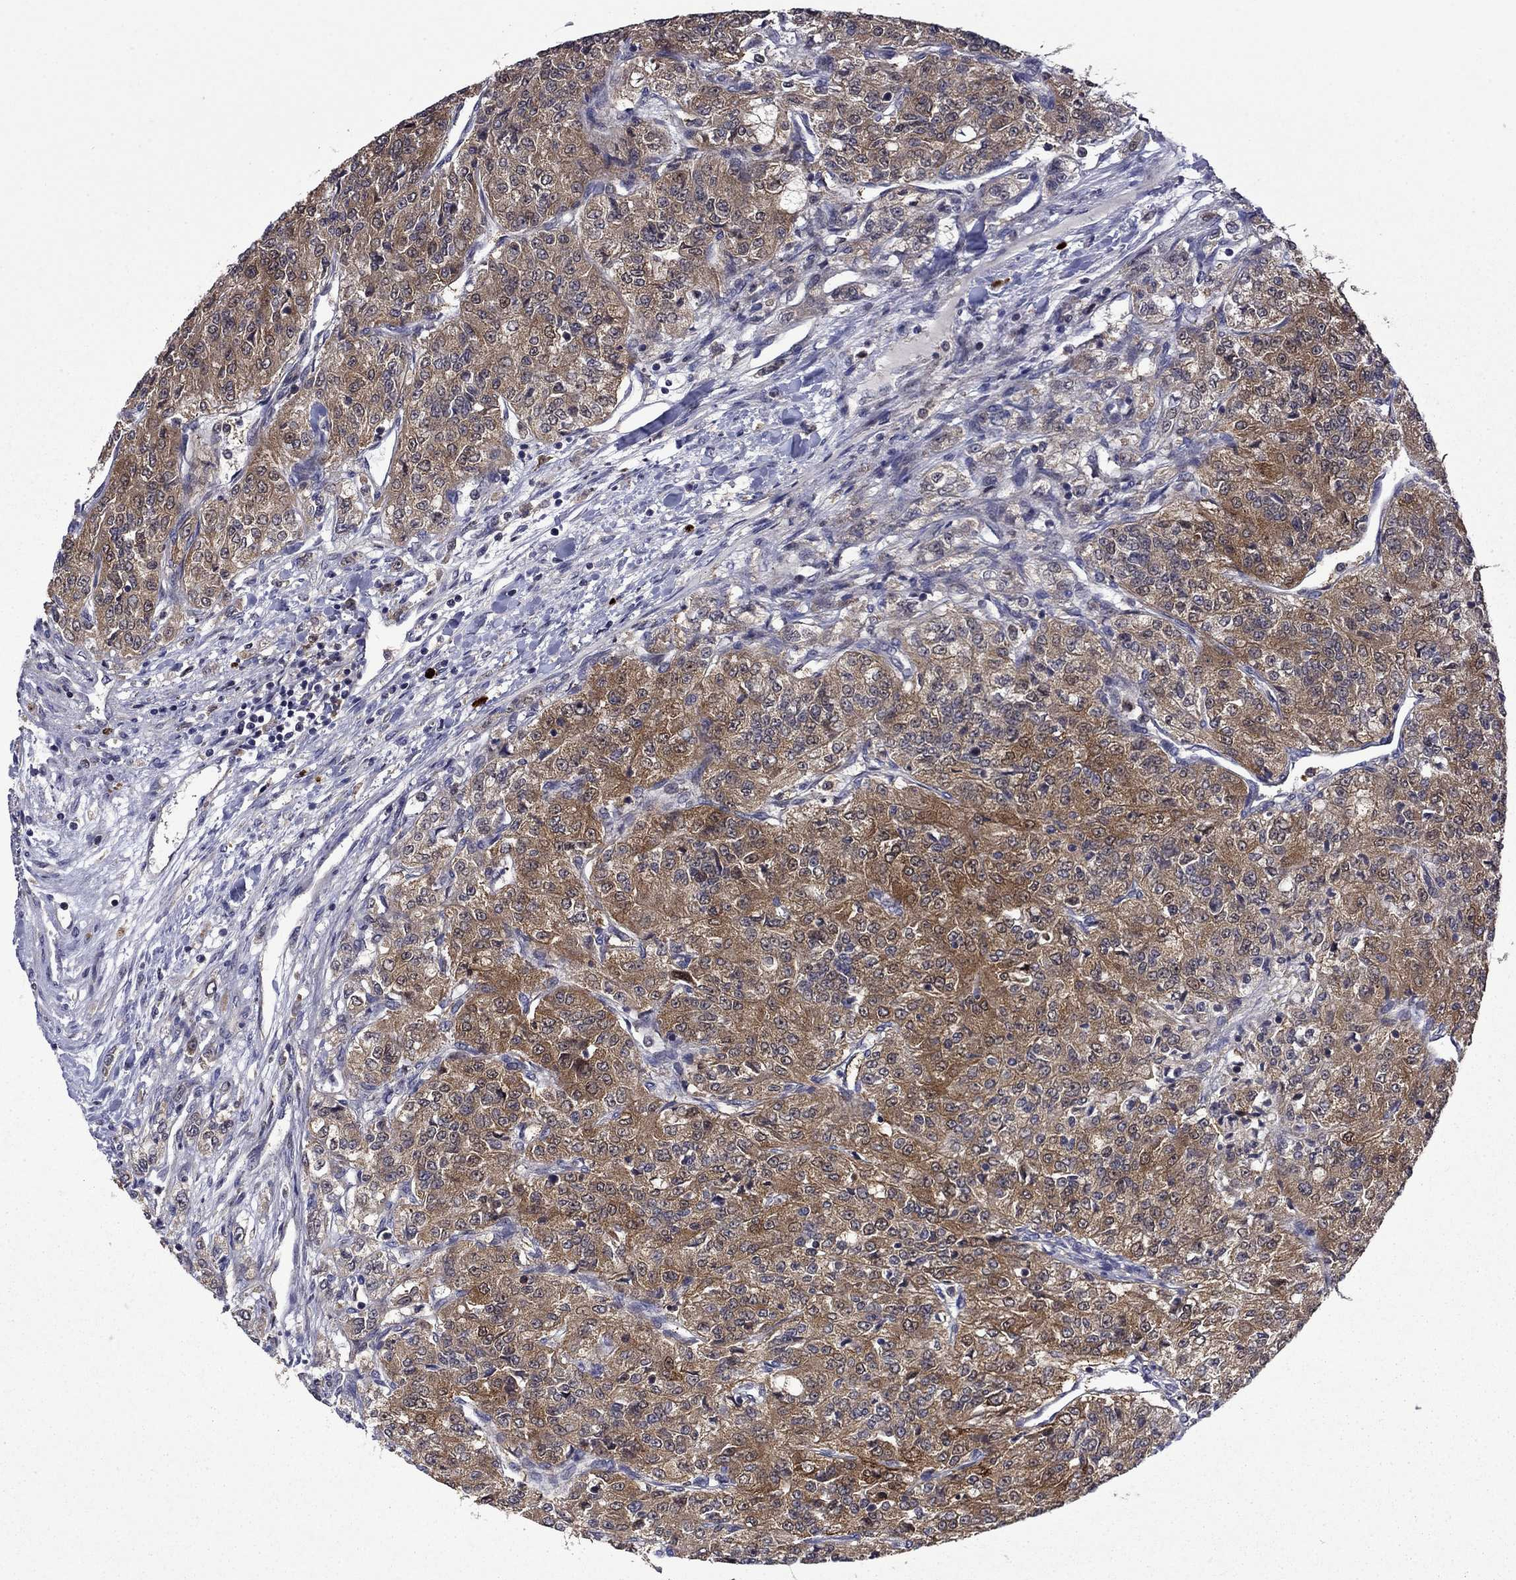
{"staining": {"intensity": "moderate", "quantity": ">75%", "location": "cytoplasmic/membranous"}, "tissue": "renal cancer", "cell_type": "Tumor cells", "image_type": "cancer", "snomed": [{"axis": "morphology", "description": "Adenocarcinoma, NOS"}, {"axis": "topography", "description": "Kidney"}], "caption": "DAB immunohistochemical staining of human renal cancer (adenocarcinoma) reveals moderate cytoplasmic/membranous protein positivity in about >75% of tumor cells.", "gene": "TPMT", "patient": {"sex": "female", "age": 63}}